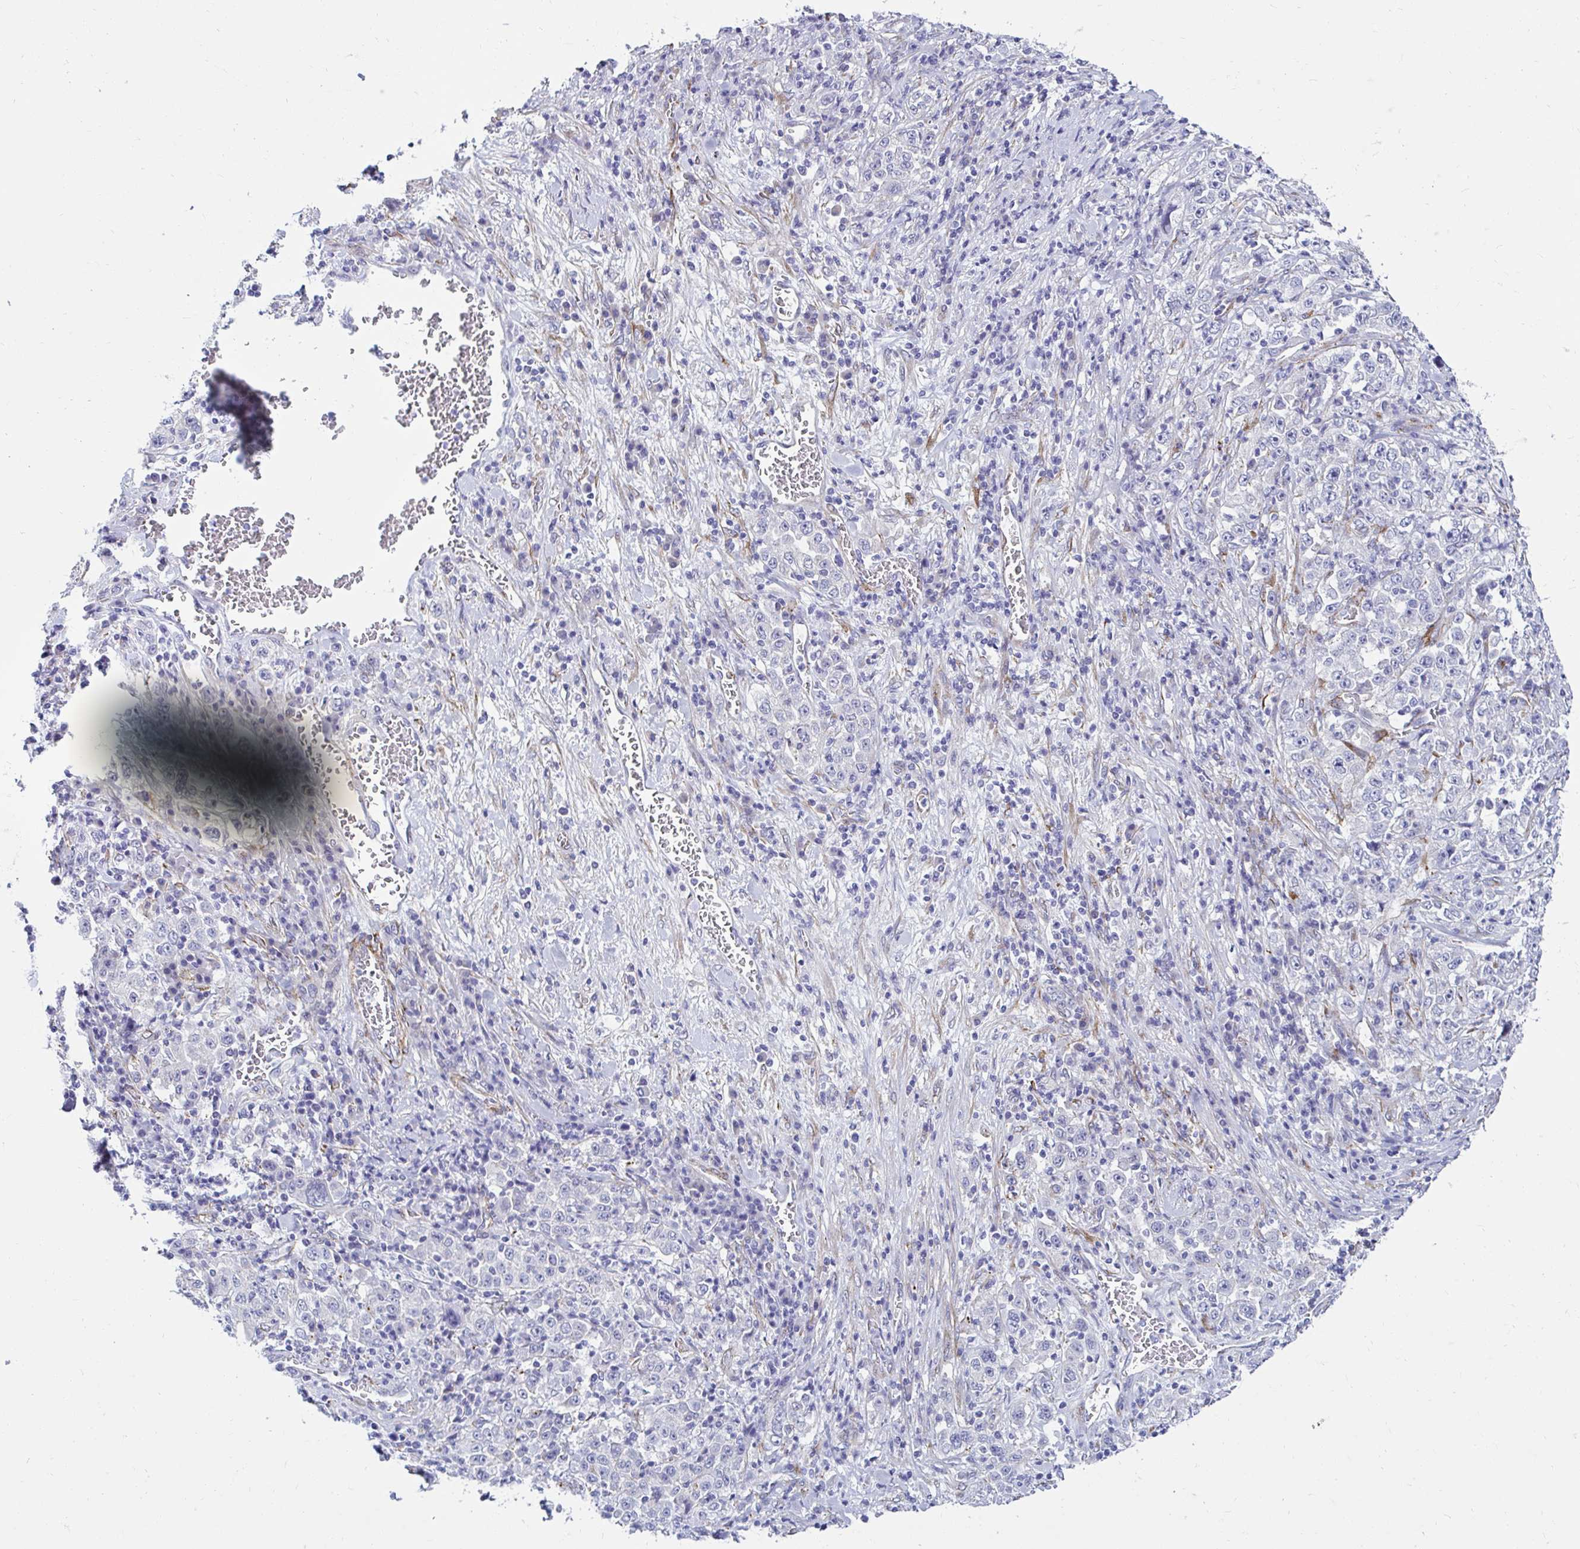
{"staining": {"intensity": "negative", "quantity": "none", "location": "none"}, "tissue": "stomach cancer", "cell_type": "Tumor cells", "image_type": "cancer", "snomed": [{"axis": "morphology", "description": "Normal tissue, NOS"}, {"axis": "morphology", "description": "Adenocarcinoma, NOS"}, {"axis": "topography", "description": "Stomach, upper"}, {"axis": "topography", "description": "Stomach"}], "caption": "Stomach cancer (adenocarcinoma) was stained to show a protein in brown. There is no significant staining in tumor cells.", "gene": "ANKRD62", "patient": {"sex": "male", "age": 59}}